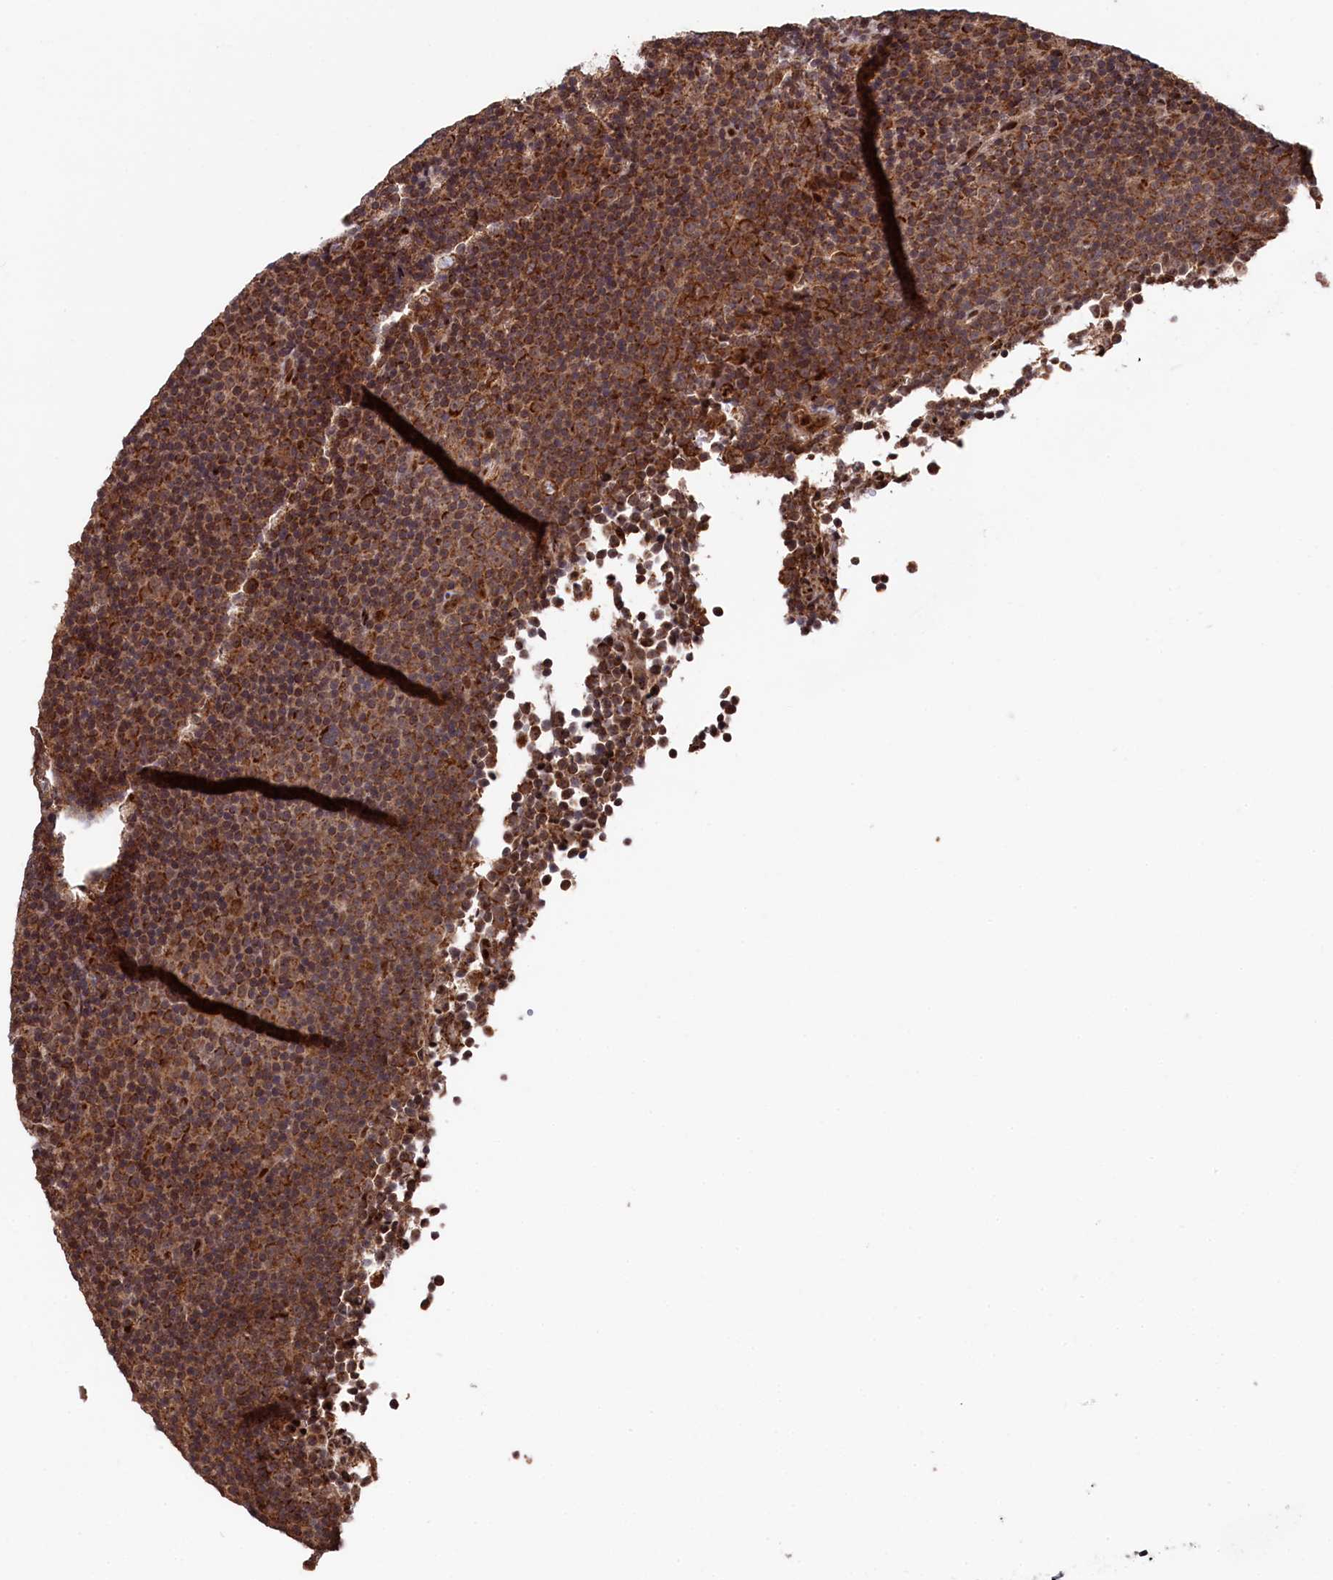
{"staining": {"intensity": "moderate", "quantity": ">75%", "location": "cytoplasmic/membranous,nuclear"}, "tissue": "lymphoma", "cell_type": "Tumor cells", "image_type": "cancer", "snomed": [{"axis": "morphology", "description": "Malignant lymphoma, non-Hodgkin's type, Low grade"}, {"axis": "topography", "description": "Lymph node"}], "caption": "Lymphoma stained for a protein shows moderate cytoplasmic/membranous and nuclear positivity in tumor cells.", "gene": "CLPX", "patient": {"sex": "female", "age": 67}}